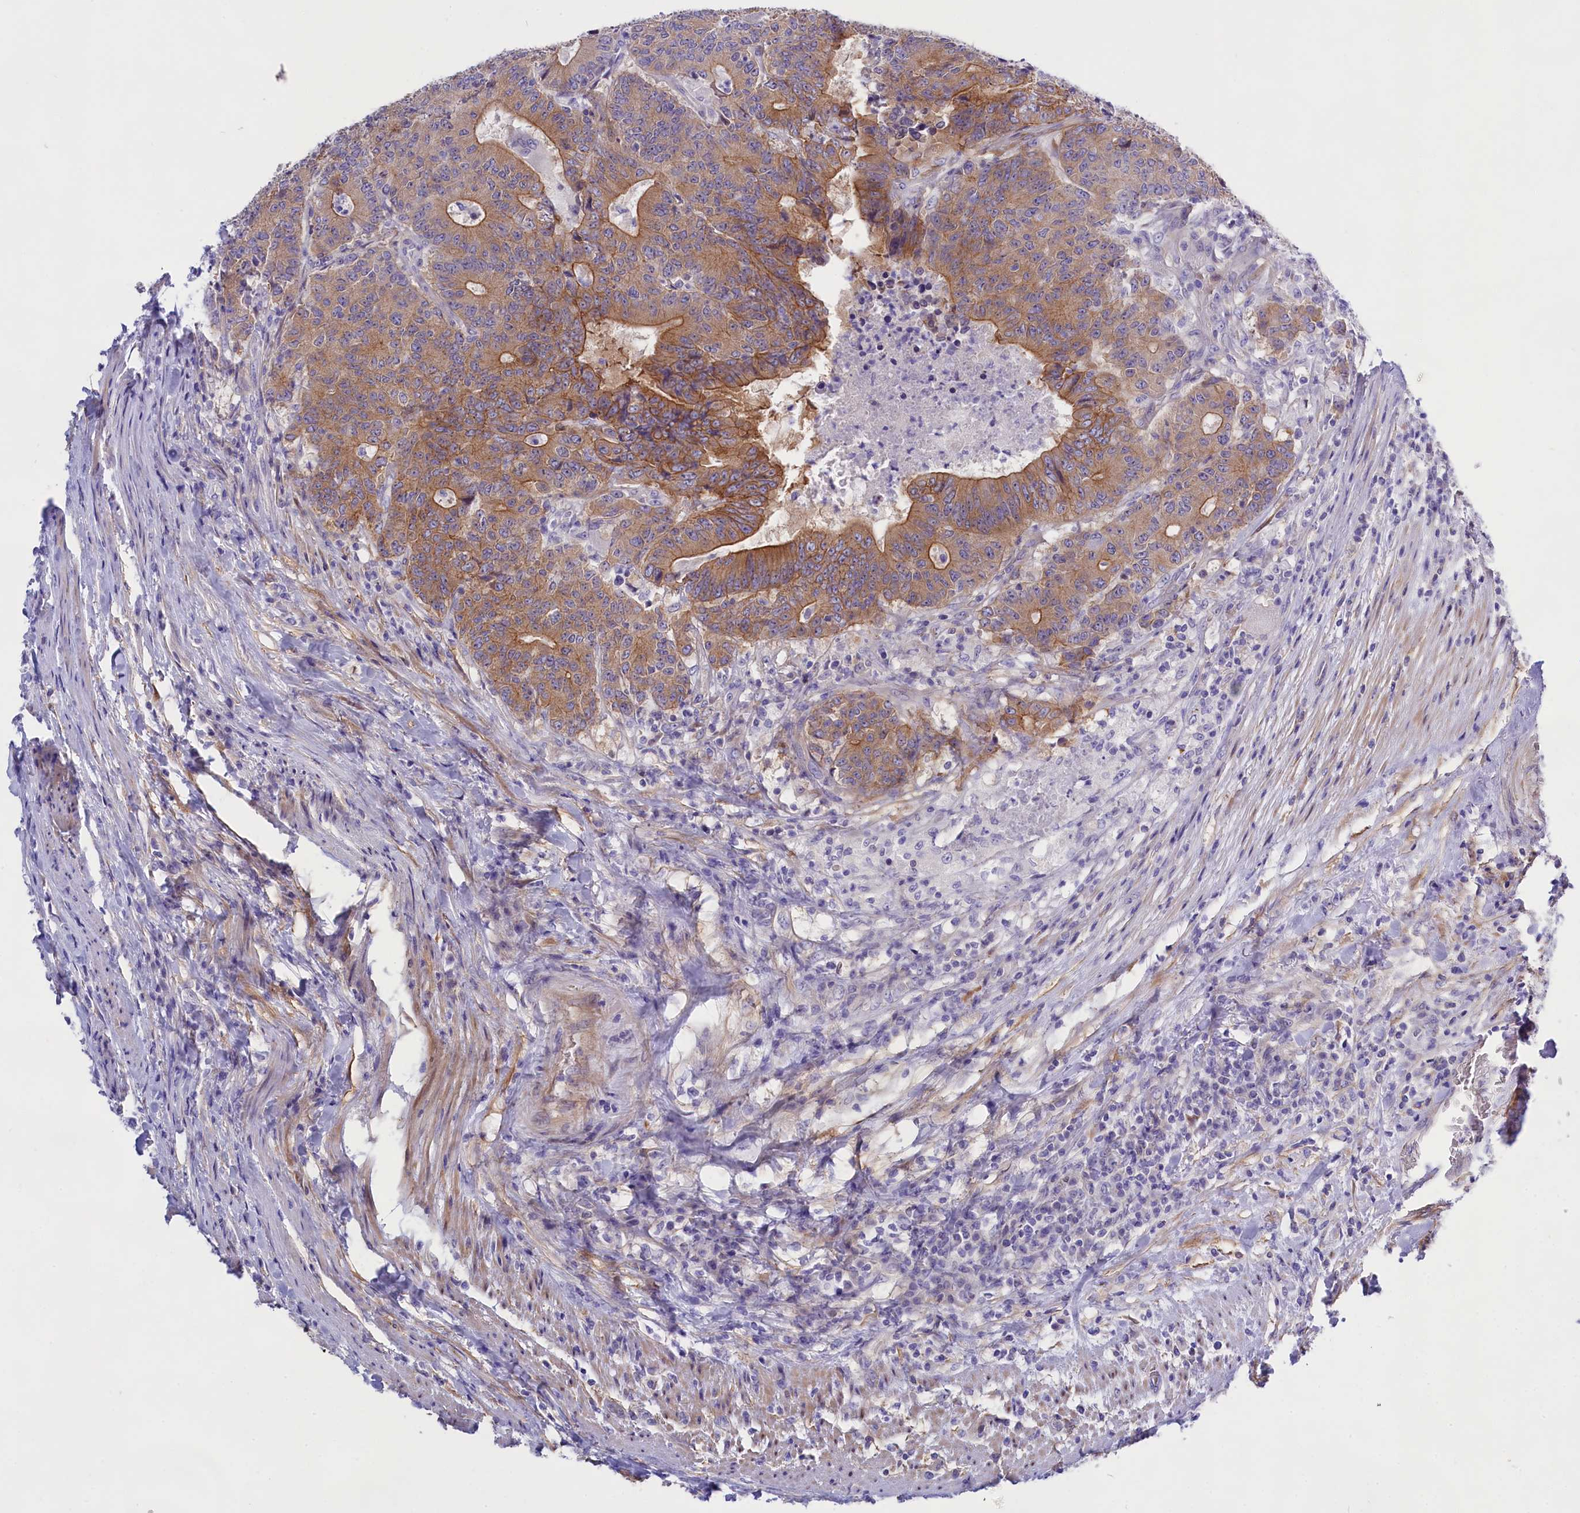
{"staining": {"intensity": "moderate", "quantity": "25%-75%", "location": "cytoplasmic/membranous"}, "tissue": "colorectal cancer", "cell_type": "Tumor cells", "image_type": "cancer", "snomed": [{"axis": "morphology", "description": "Adenocarcinoma, NOS"}, {"axis": "topography", "description": "Colon"}], "caption": "The immunohistochemical stain labels moderate cytoplasmic/membranous staining in tumor cells of colorectal cancer (adenocarcinoma) tissue.", "gene": "PPP1R13L", "patient": {"sex": "female", "age": 75}}